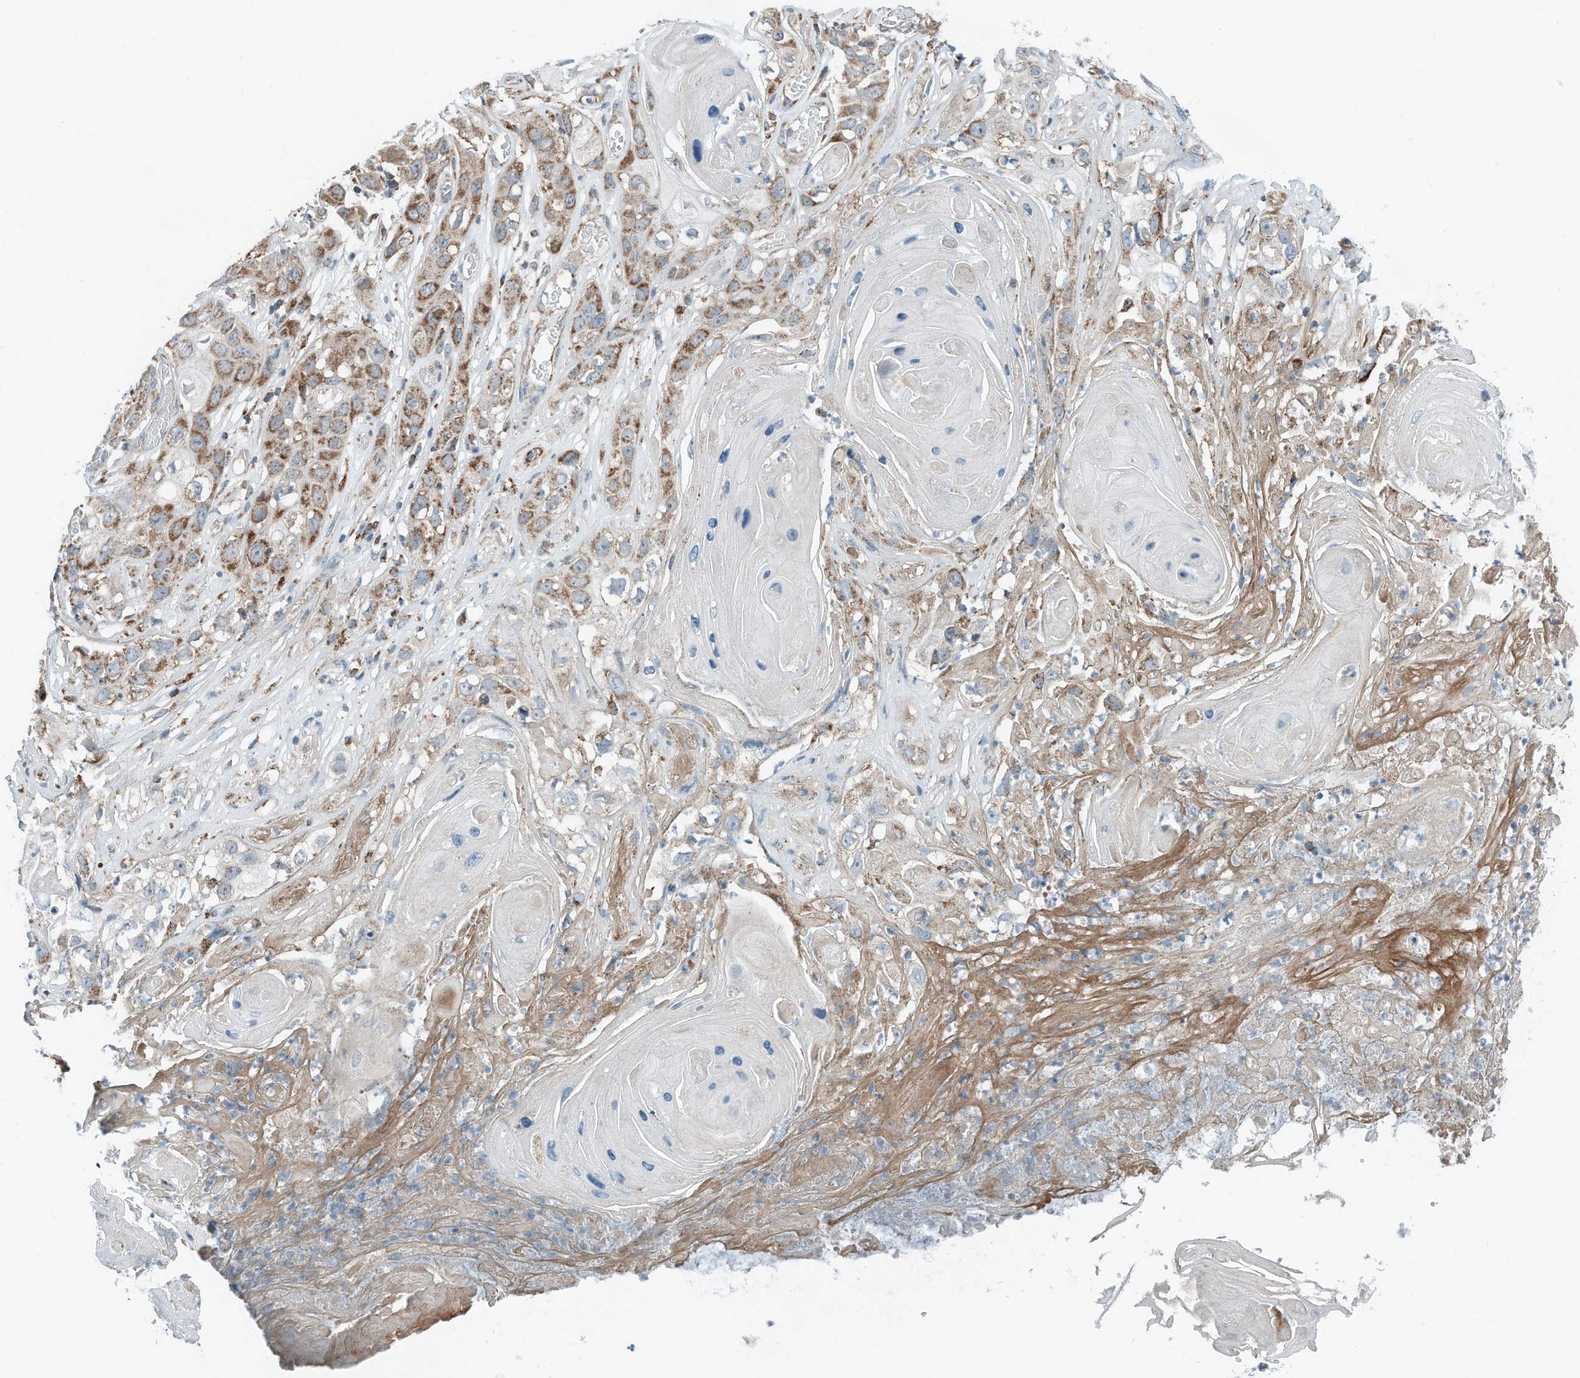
{"staining": {"intensity": "moderate", "quantity": ">75%", "location": "cytoplasmic/membranous"}, "tissue": "skin cancer", "cell_type": "Tumor cells", "image_type": "cancer", "snomed": [{"axis": "morphology", "description": "Squamous cell carcinoma, NOS"}, {"axis": "topography", "description": "Skin"}], "caption": "A brown stain labels moderate cytoplasmic/membranous positivity of a protein in skin cancer tumor cells. The protein of interest is shown in brown color, while the nuclei are stained blue.", "gene": "RMND1", "patient": {"sex": "male", "age": 55}}